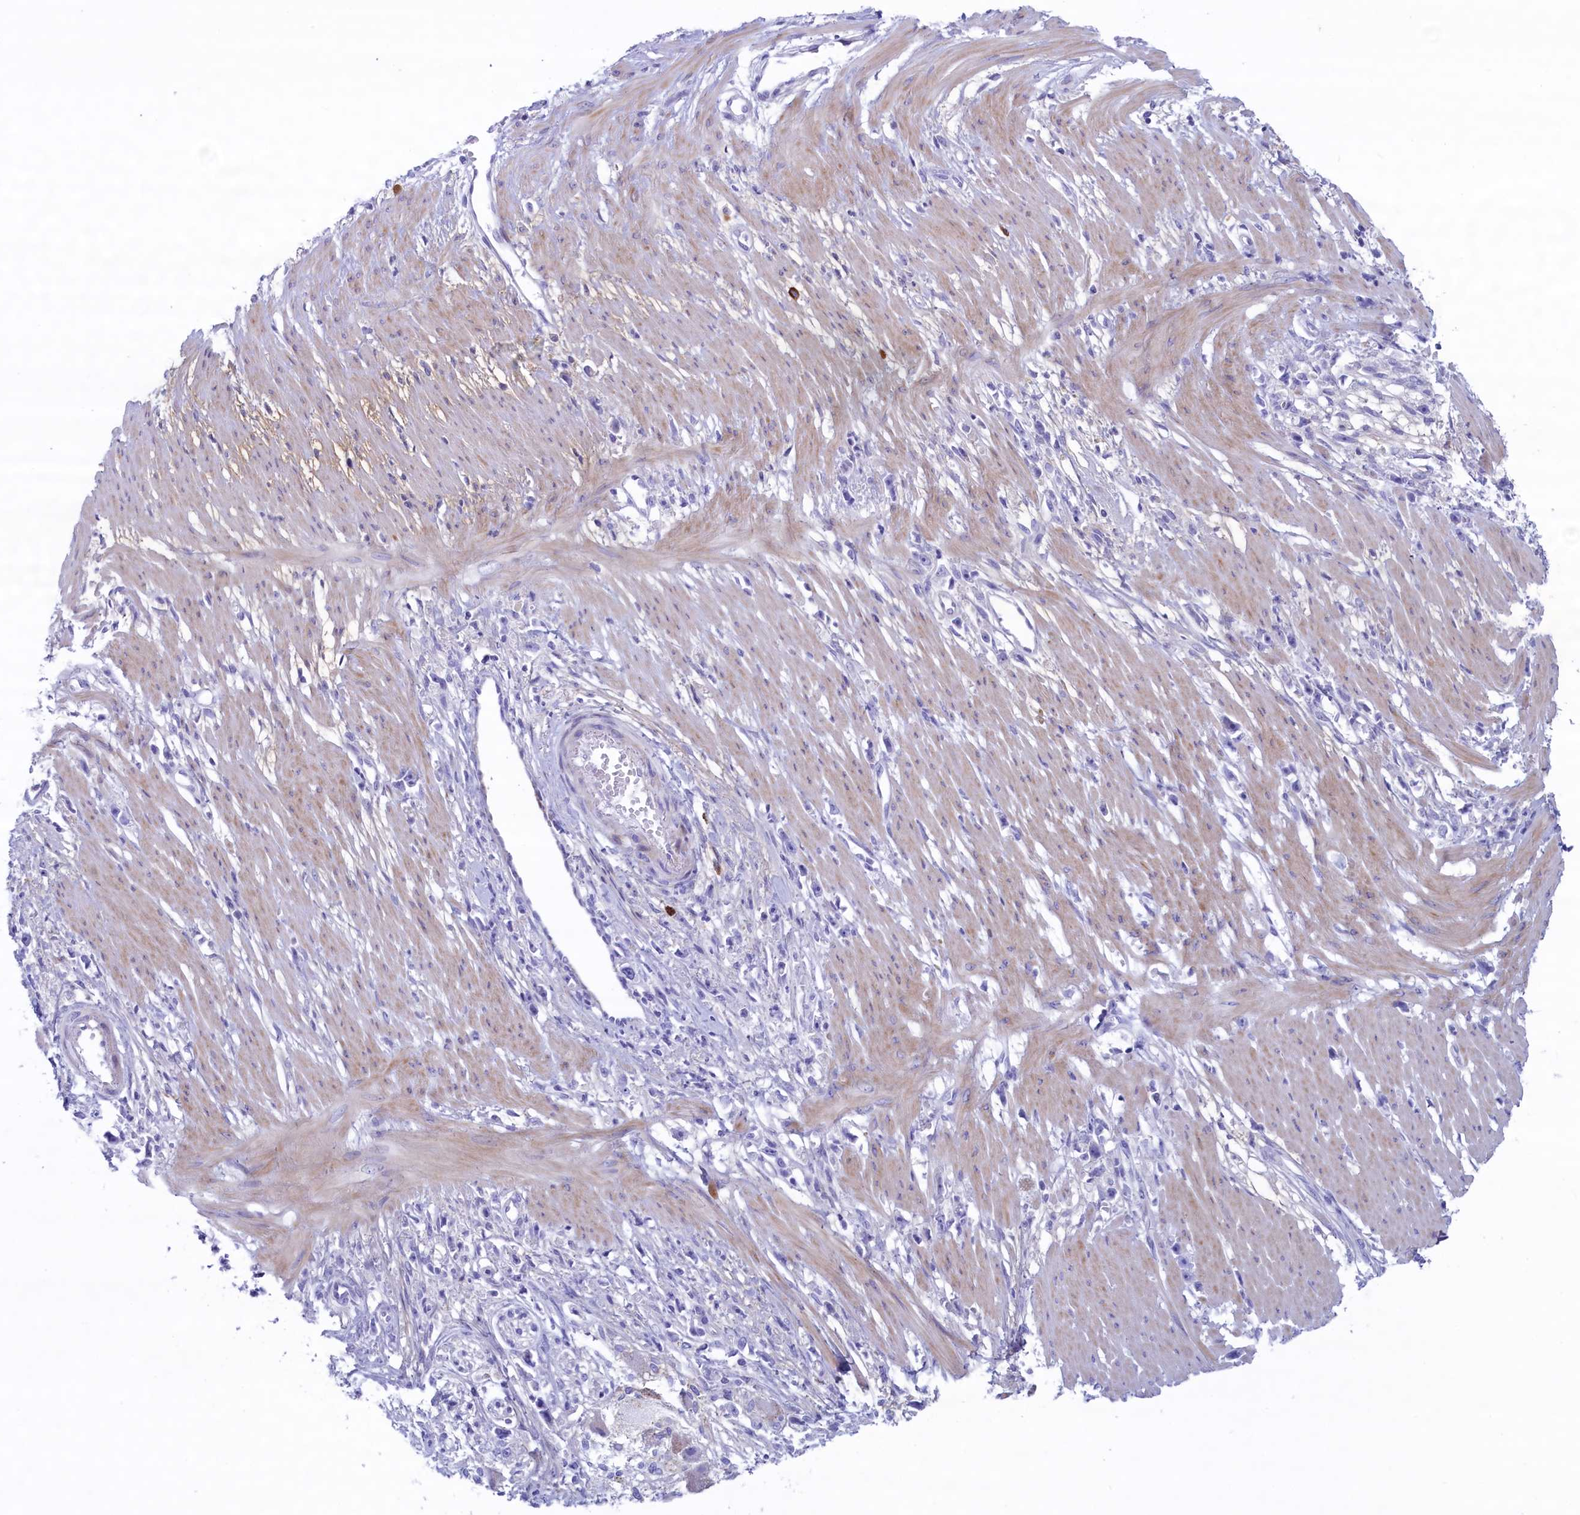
{"staining": {"intensity": "negative", "quantity": "none", "location": "none"}, "tissue": "stomach cancer", "cell_type": "Tumor cells", "image_type": "cancer", "snomed": [{"axis": "morphology", "description": "Adenocarcinoma, NOS"}, {"axis": "topography", "description": "Stomach"}], "caption": "This micrograph is of stomach adenocarcinoma stained with IHC to label a protein in brown with the nuclei are counter-stained blue. There is no staining in tumor cells.", "gene": "MPV17L2", "patient": {"sex": "female", "age": 59}}